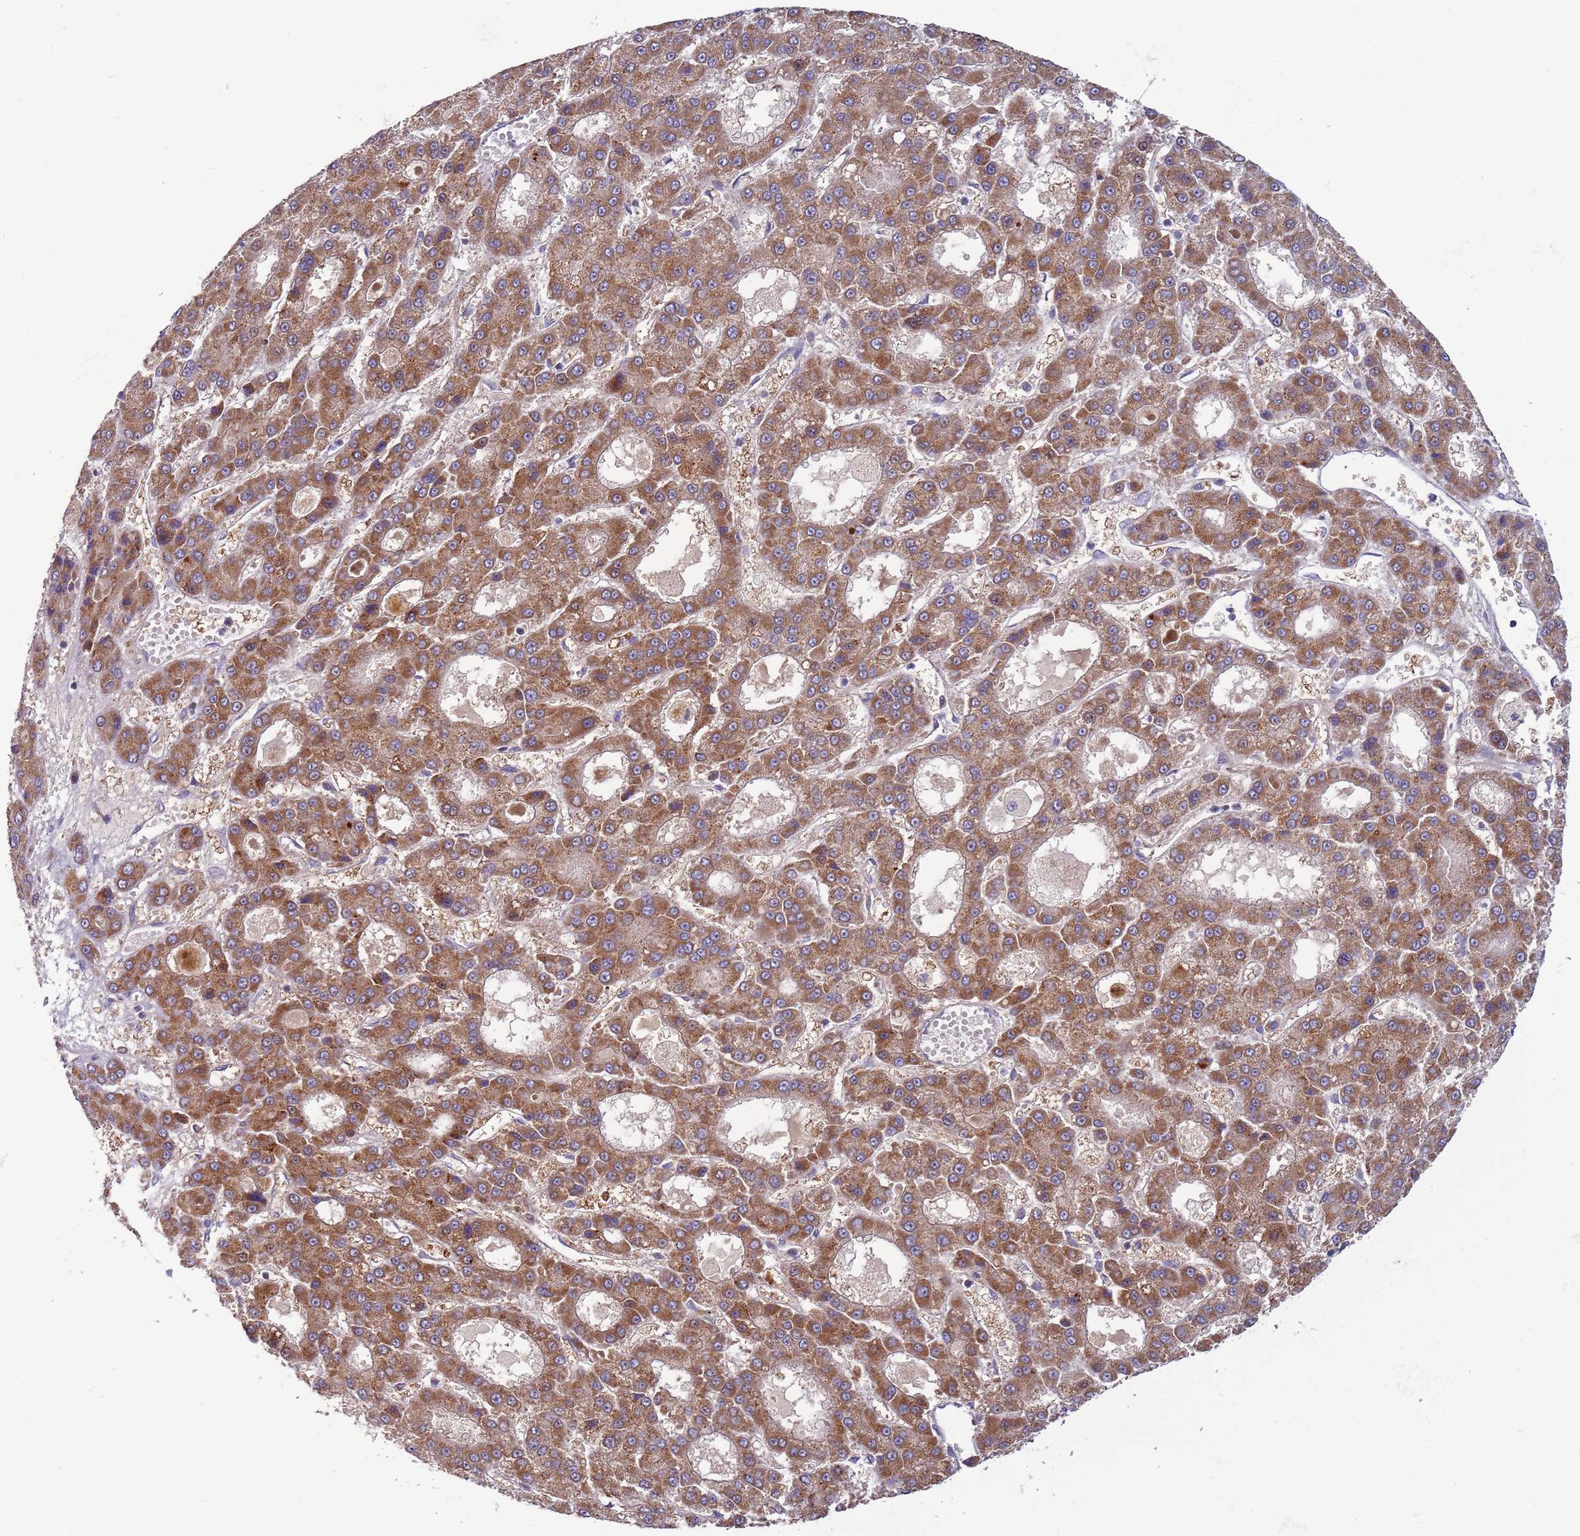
{"staining": {"intensity": "moderate", "quantity": ">75%", "location": "cytoplasmic/membranous"}, "tissue": "liver cancer", "cell_type": "Tumor cells", "image_type": "cancer", "snomed": [{"axis": "morphology", "description": "Carcinoma, Hepatocellular, NOS"}, {"axis": "topography", "description": "Liver"}], "caption": "Protein staining by immunohistochemistry displays moderate cytoplasmic/membranous staining in approximately >75% of tumor cells in liver hepatocellular carcinoma.", "gene": "UQCRQ", "patient": {"sex": "male", "age": 70}}